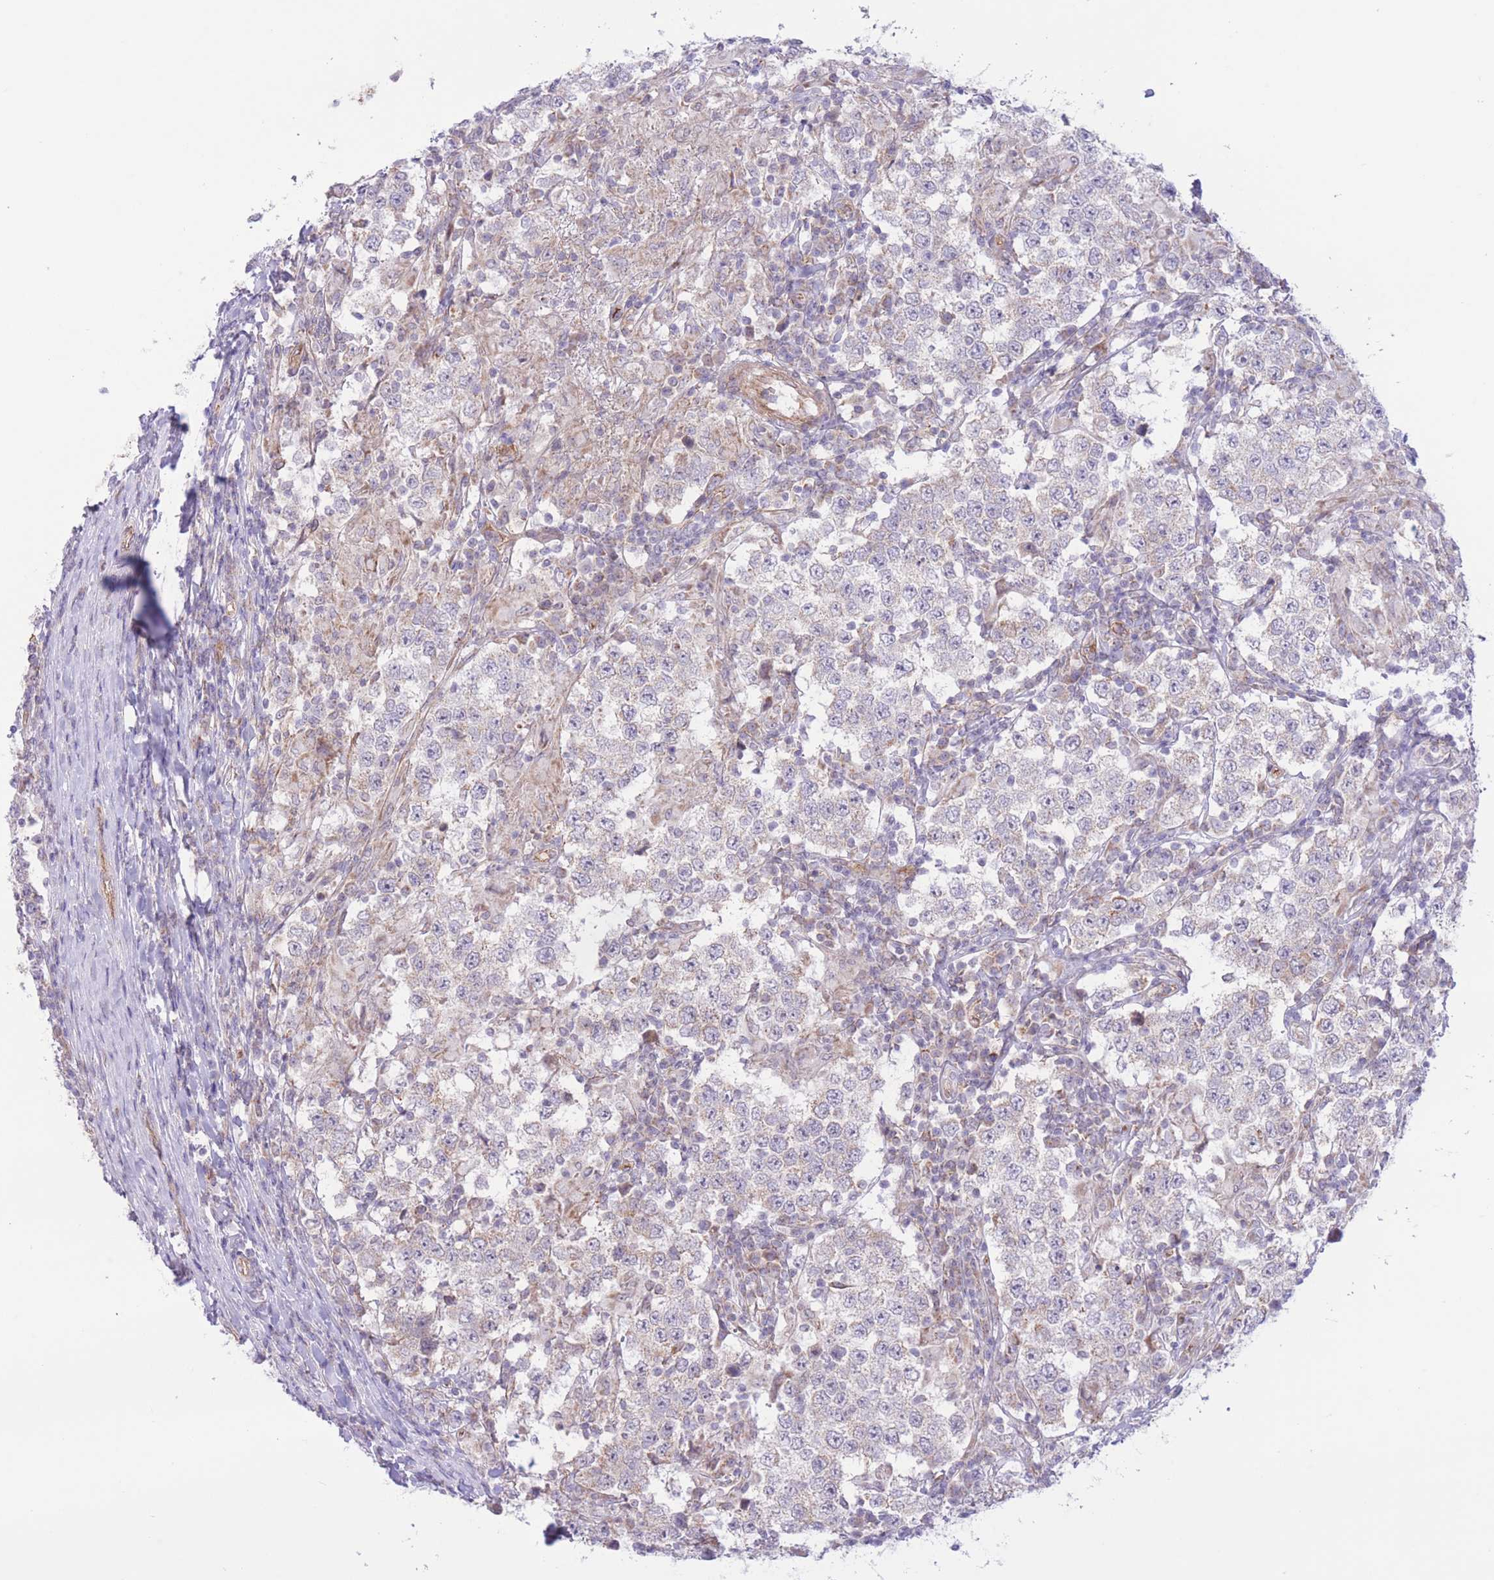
{"staining": {"intensity": "negative", "quantity": "none", "location": "none"}, "tissue": "testis cancer", "cell_type": "Tumor cells", "image_type": "cancer", "snomed": [{"axis": "morphology", "description": "Seminoma, NOS"}, {"axis": "morphology", "description": "Carcinoma, Embryonal, NOS"}, {"axis": "topography", "description": "Testis"}], "caption": "The IHC micrograph has no significant positivity in tumor cells of testis cancer tissue.", "gene": "MRPS31", "patient": {"sex": "male", "age": 41}}